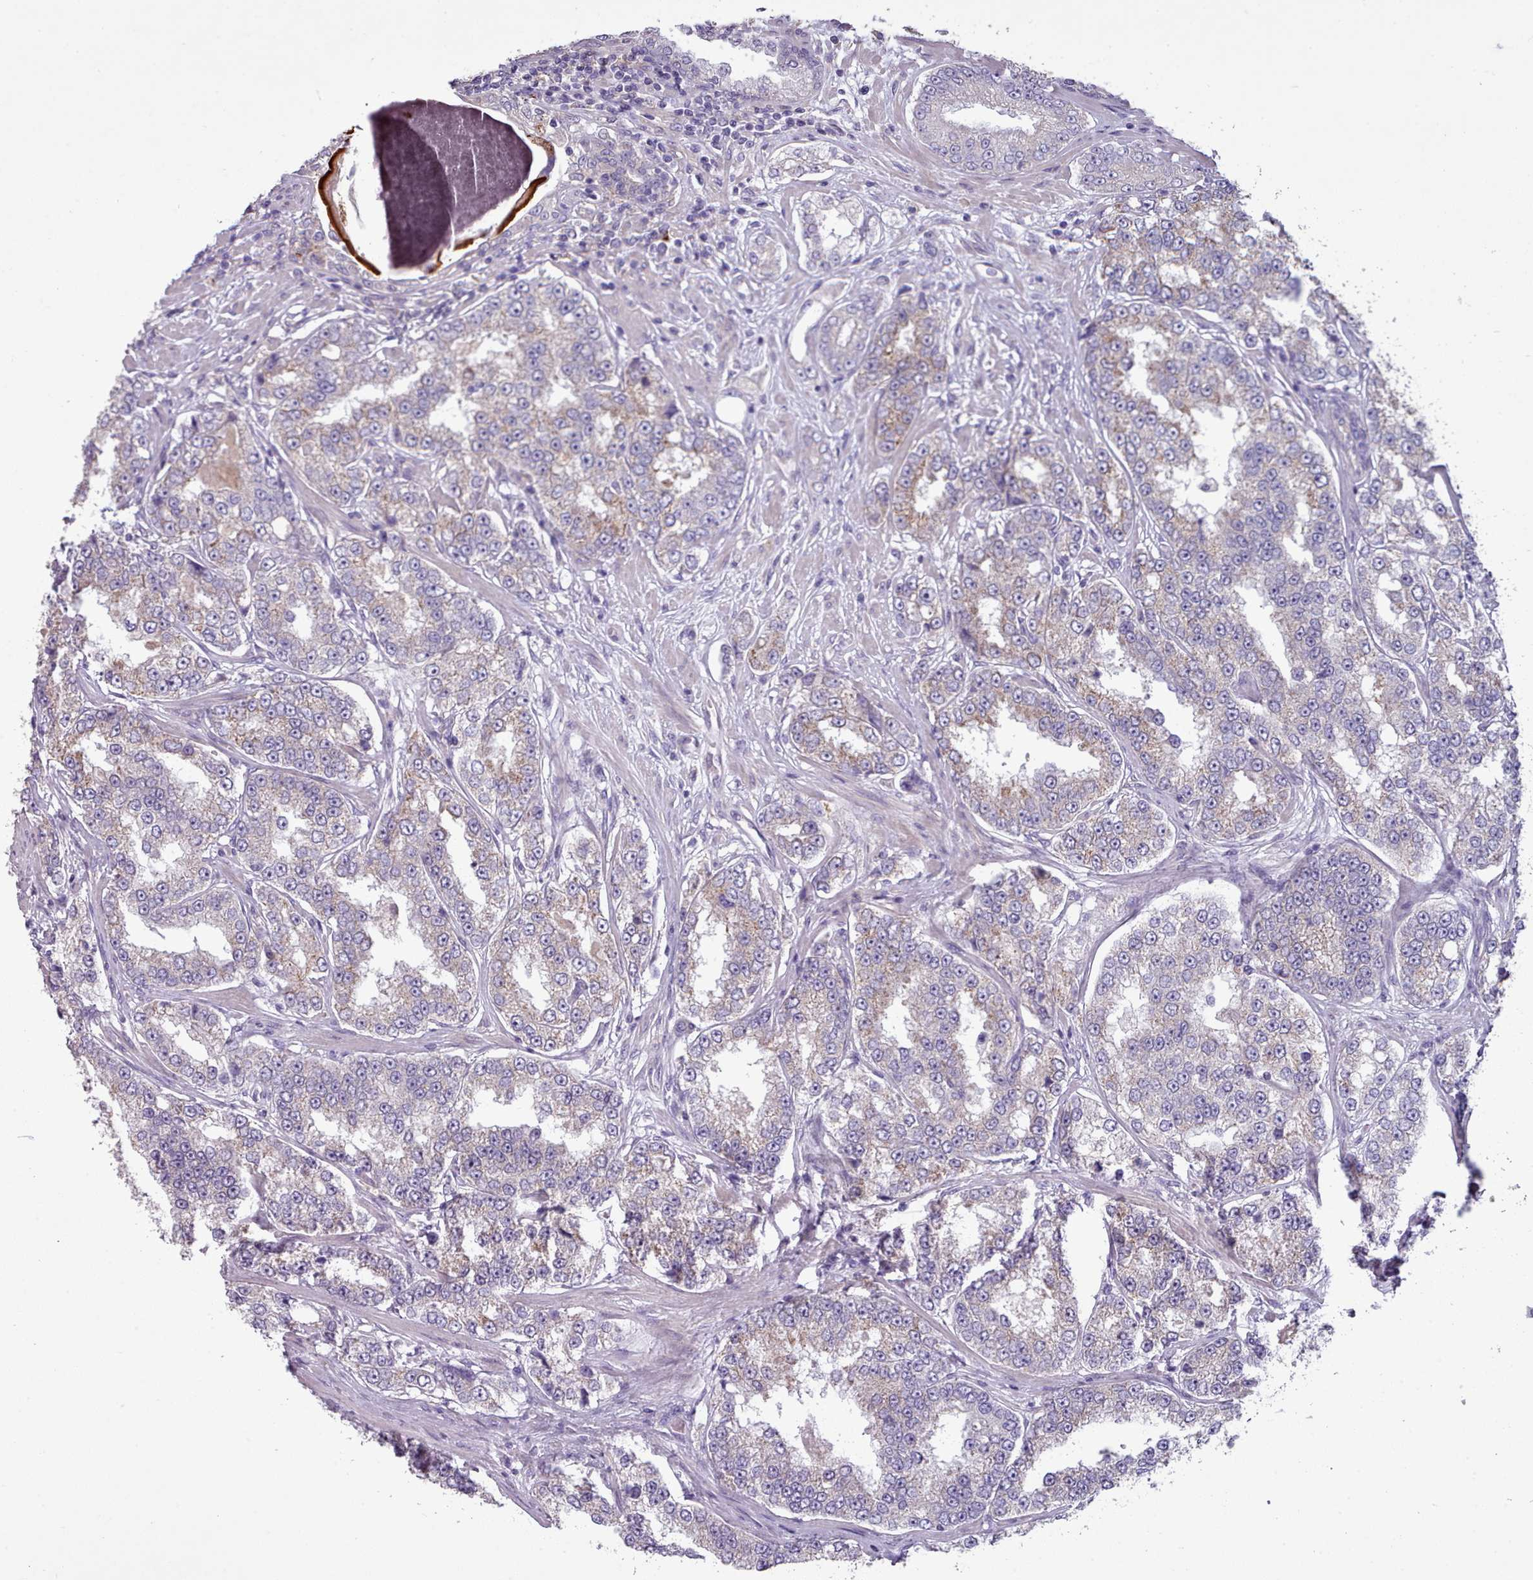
{"staining": {"intensity": "weak", "quantity": "<25%", "location": "cytoplasmic/membranous"}, "tissue": "prostate cancer", "cell_type": "Tumor cells", "image_type": "cancer", "snomed": [{"axis": "morphology", "description": "Normal tissue, NOS"}, {"axis": "morphology", "description": "Adenocarcinoma, High grade"}, {"axis": "topography", "description": "Prostate"}], "caption": "IHC of prostate high-grade adenocarcinoma displays no expression in tumor cells.", "gene": "DPF1", "patient": {"sex": "male", "age": 83}}